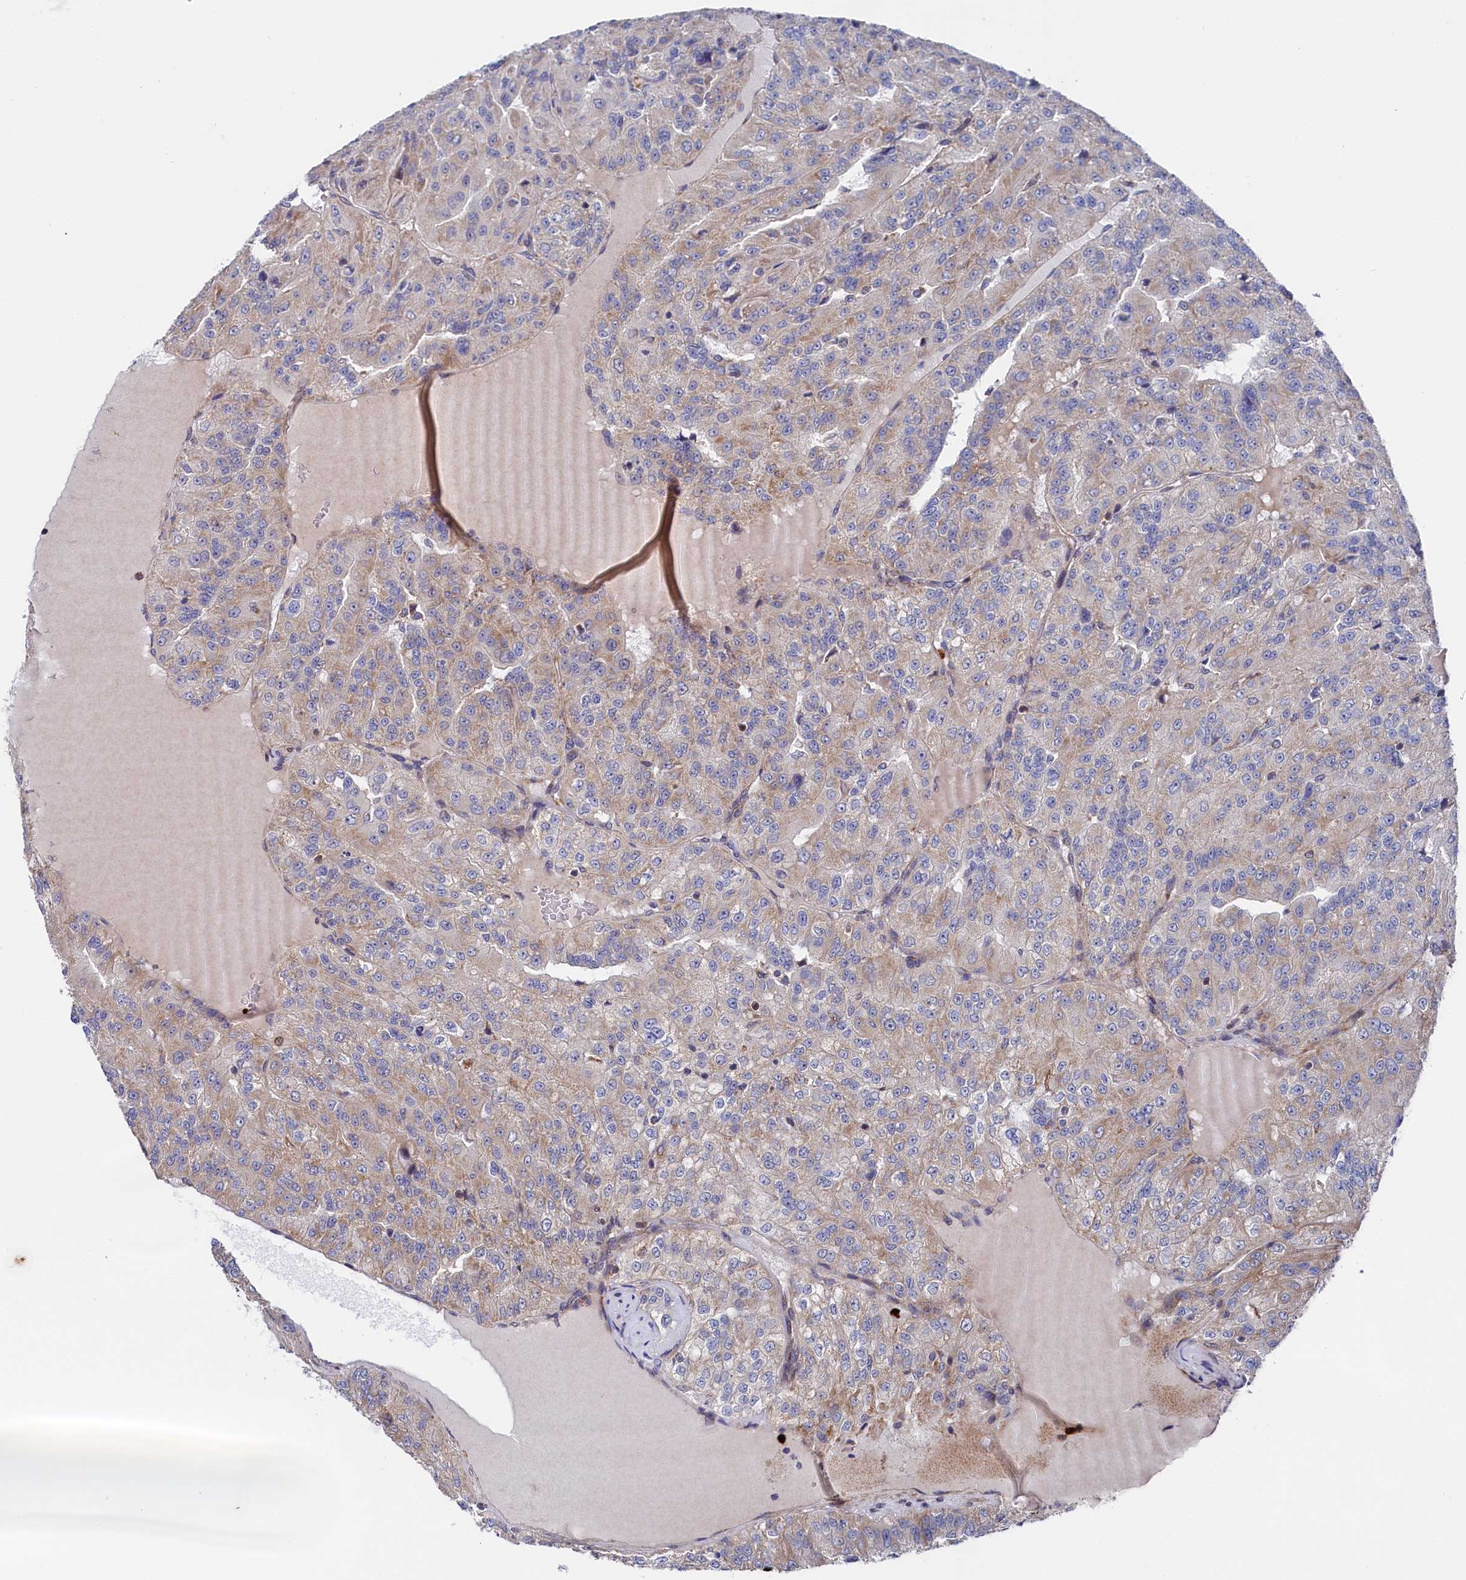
{"staining": {"intensity": "weak", "quantity": "25%-75%", "location": "cytoplasmic/membranous"}, "tissue": "renal cancer", "cell_type": "Tumor cells", "image_type": "cancer", "snomed": [{"axis": "morphology", "description": "Adenocarcinoma, NOS"}, {"axis": "topography", "description": "Kidney"}], "caption": "A high-resolution image shows IHC staining of renal adenocarcinoma, which displays weak cytoplasmic/membranous expression in approximately 25%-75% of tumor cells. The staining is performed using DAB brown chromogen to label protein expression. The nuclei are counter-stained blue using hematoxylin.", "gene": "CHCHD1", "patient": {"sex": "female", "age": 63}}